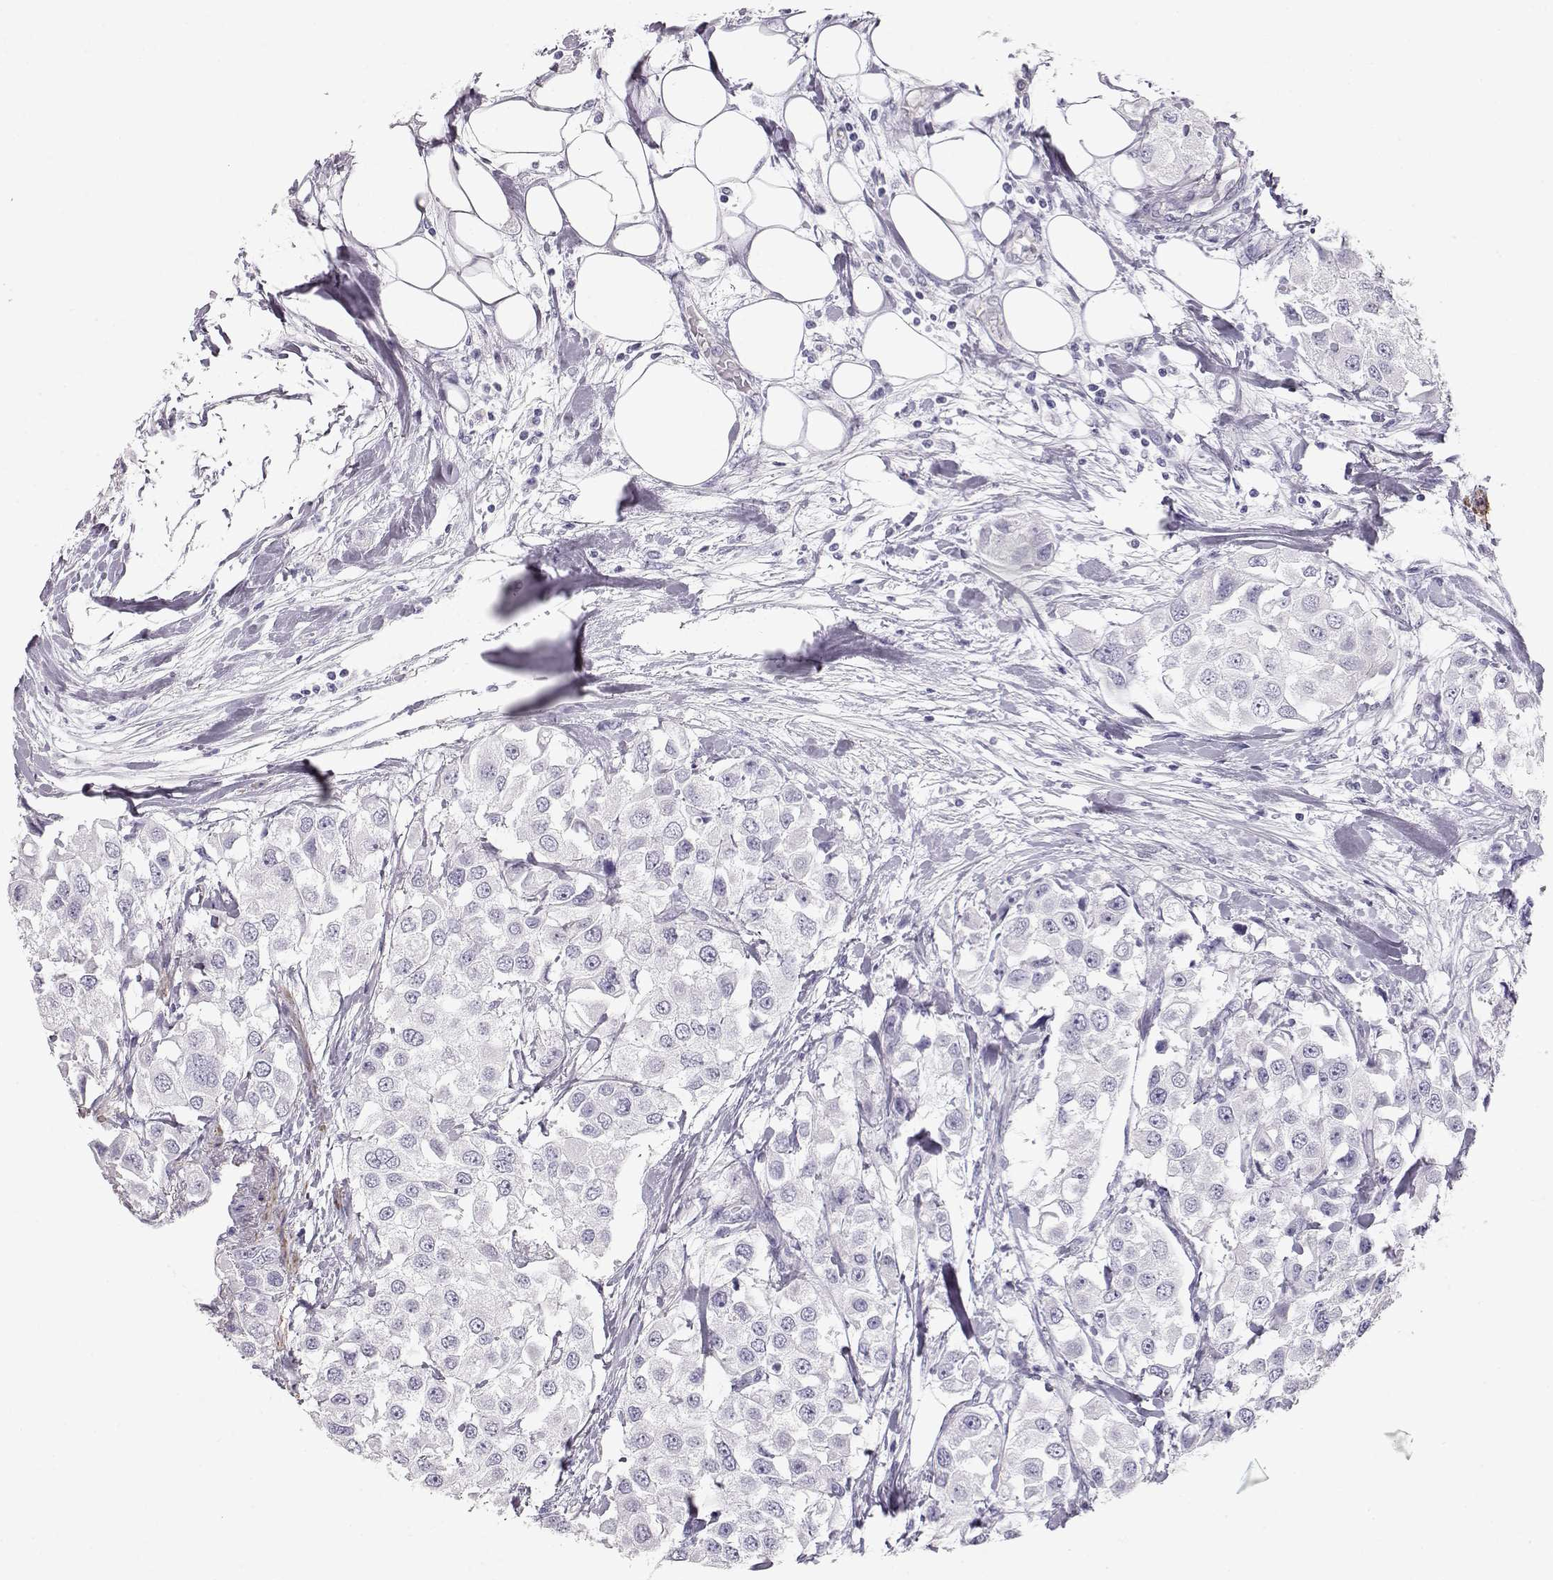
{"staining": {"intensity": "negative", "quantity": "none", "location": "none"}, "tissue": "urothelial cancer", "cell_type": "Tumor cells", "image_type": "cancer", "snomed": [{"axis": "morphology", "description": "Urothelial carcinoma, High grade"}, {"axis": "topography", "description": "Urinary bladder"}], "caption": "IHC micrograph of urothelial carcinoma (high-grade) stained for a protein (brown), which displays no positivity in tumor cells.", "gene": "SLITRK3", "patient": {"sex": "female", "age": 64}}